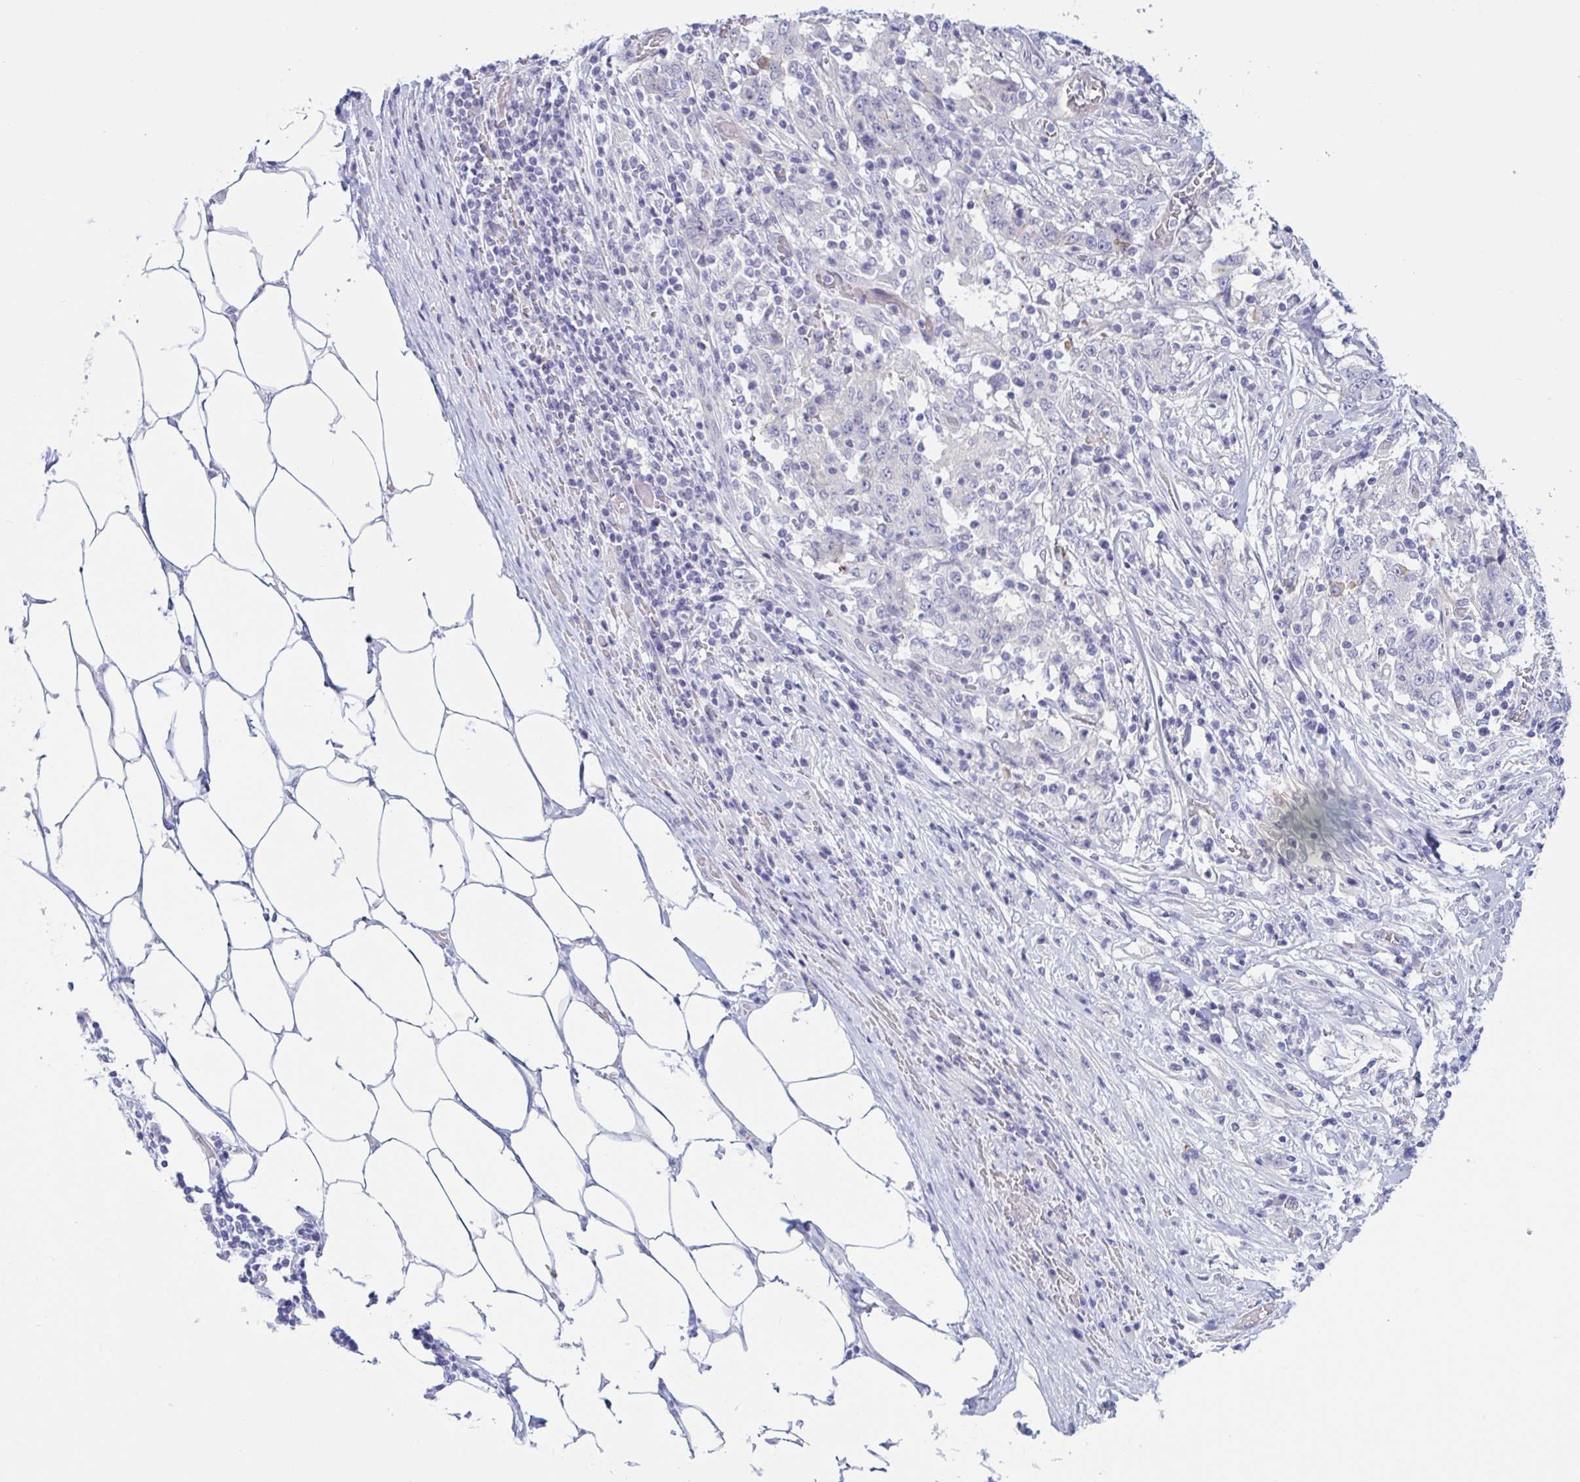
{"staining": {"intensity": "weak", "quantity": "<25%", "location": "cytoplasmic/membranous"}, "tissue": "stomach cancer", "cell_type": "Tumor cells", "image_type": "cancer", "snomed": [{"axis": "morphology", "description": "Adenocarcinoma, NOS"}, {"axis": "topography", "description": "Stomach"}], "caption": "Stomach cancer was stained to show a protein in brown. There is no significant positivity in tumor cells.", "gene": "TNNI2", "patient": {"sex": "male", "age": 59}}